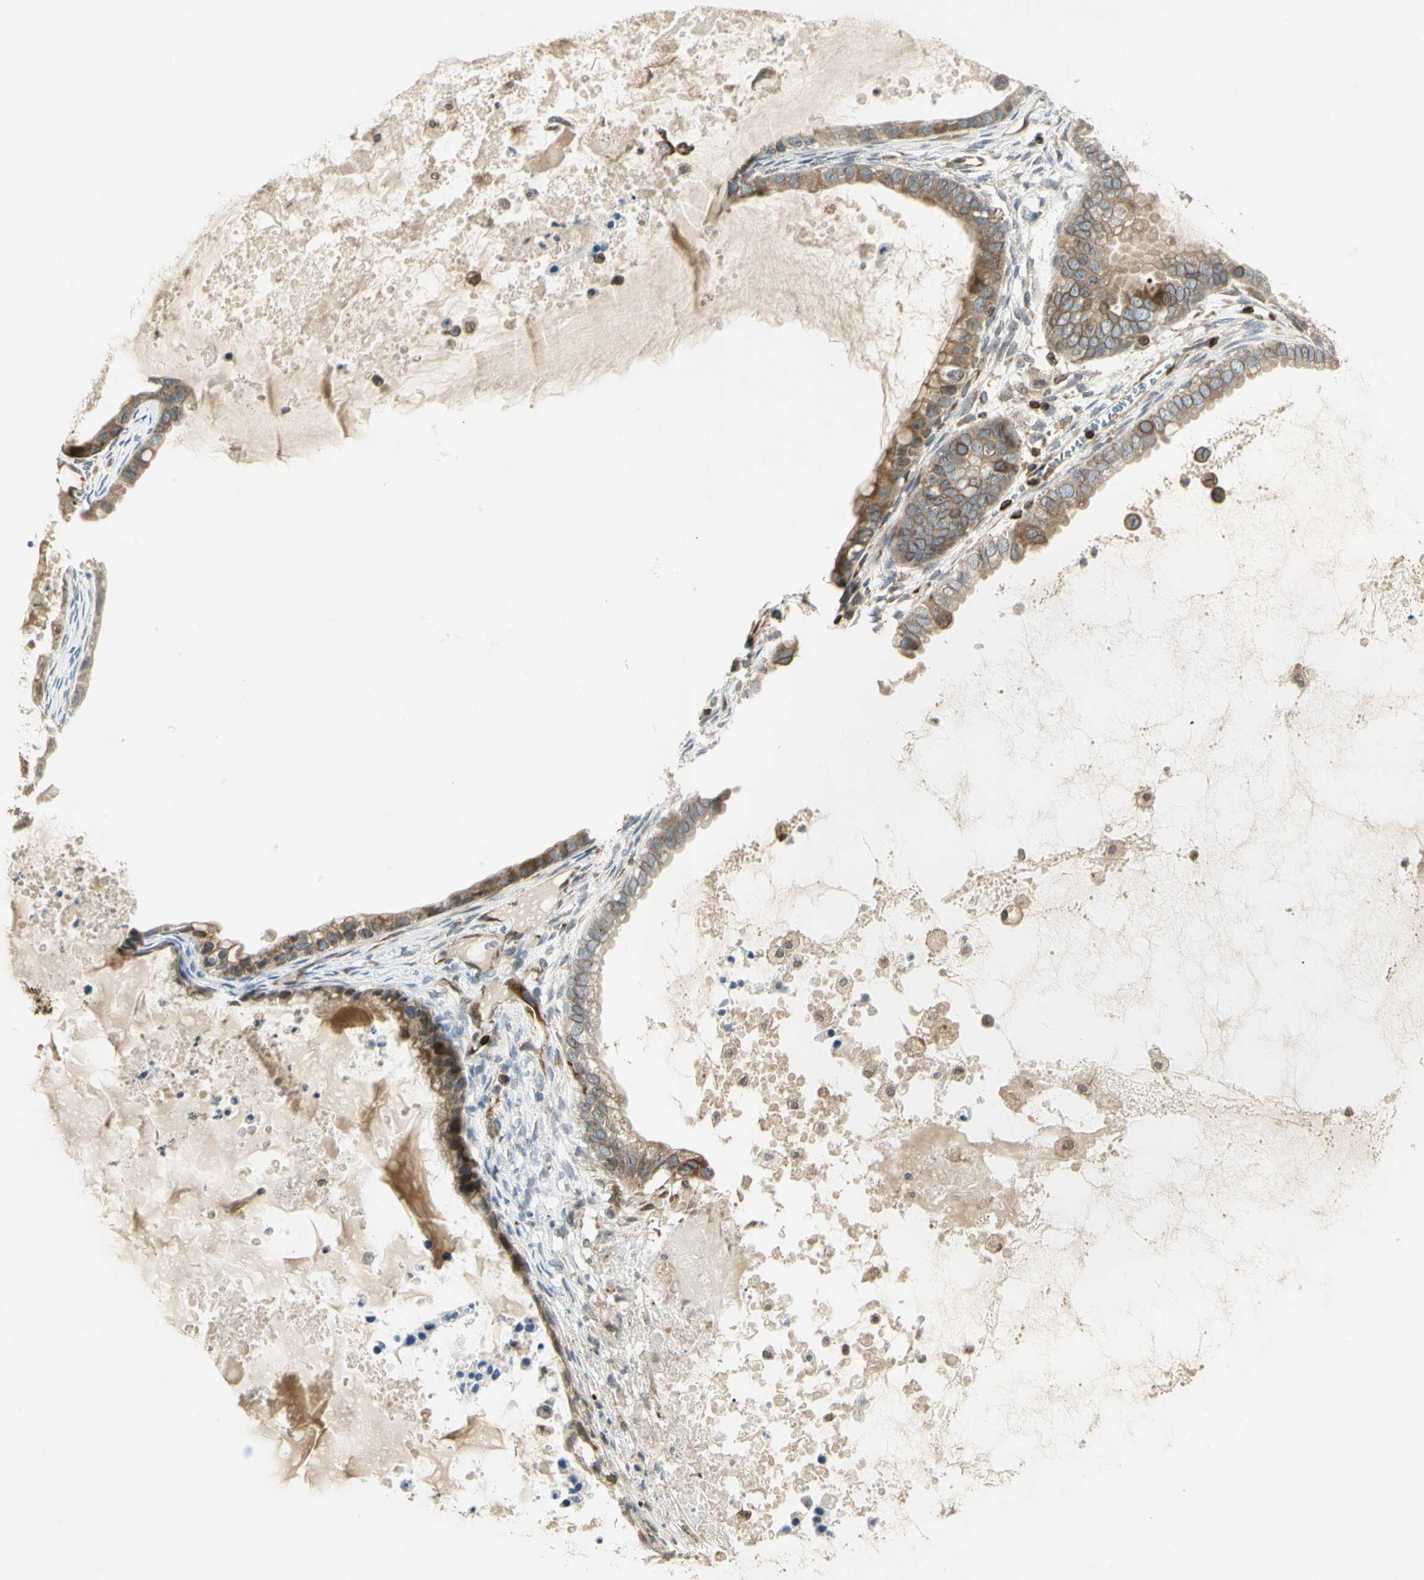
{"staining": {"intensity": "moderate", "quantity": ">75%", "location": "cytoplasmic/membranous"}, "tissue": "ovarian cancer", "cell_type": "Tumor cells", "image_type": "cancer", "snomed": [{"axis": "morphology", "description": "Cystadenocarcinoma, mucinous, NOS"}, {"axis": "topography", "description": "Ovary"}], "caption": "Immunohistochemistry (IHC) of mucinous cystadenocarcinoma (ovarian) reveals medium levels of moderate cytoplasmic/membranous positivity in approximately >75% of tumor cells.", "gene": "TAPBP", "patient": {"sex": "female", "age": 80}}